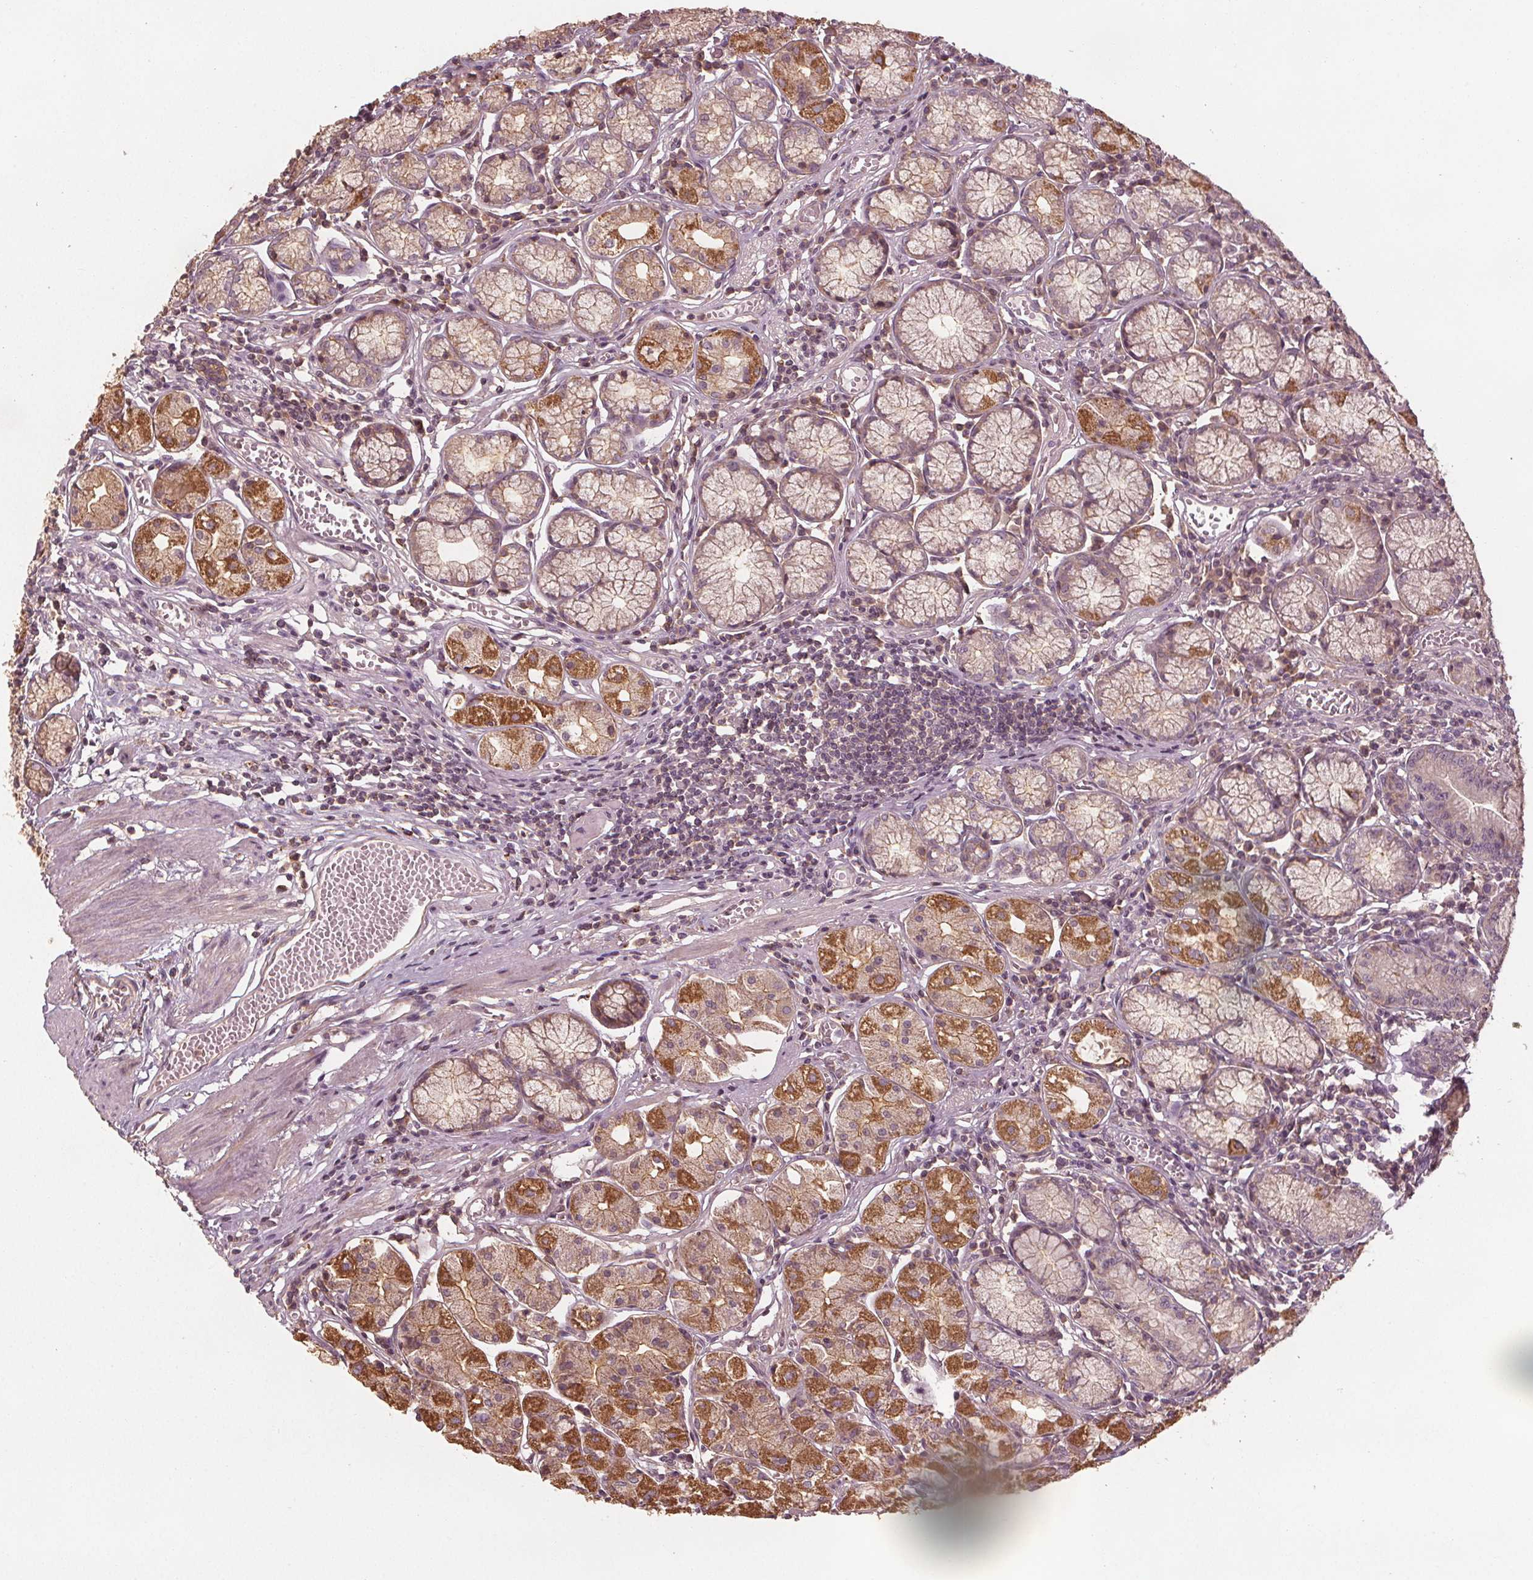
{"staining": {"intensity": "moderate", "quantity": ">75%", "location": "cytoplasmic/membranous"}, "tissue": "stomach", "cell_type": "Glandular cells", "image_type": "normal", "snomed": [{"axis": "morphology", "description": "Normal tissue, NOS"}, {"axis": "topography", "description": "Stomach"}], "caption": "This photomicrograph shows immunohistochemistry (IHC) staining of benign human stomach, with medium moderate cytoplasmic/membranous positivity in approximately >75% of glandular cells.", "gene": "GNB2", "patient": {"sex": "male", "age": 55}}